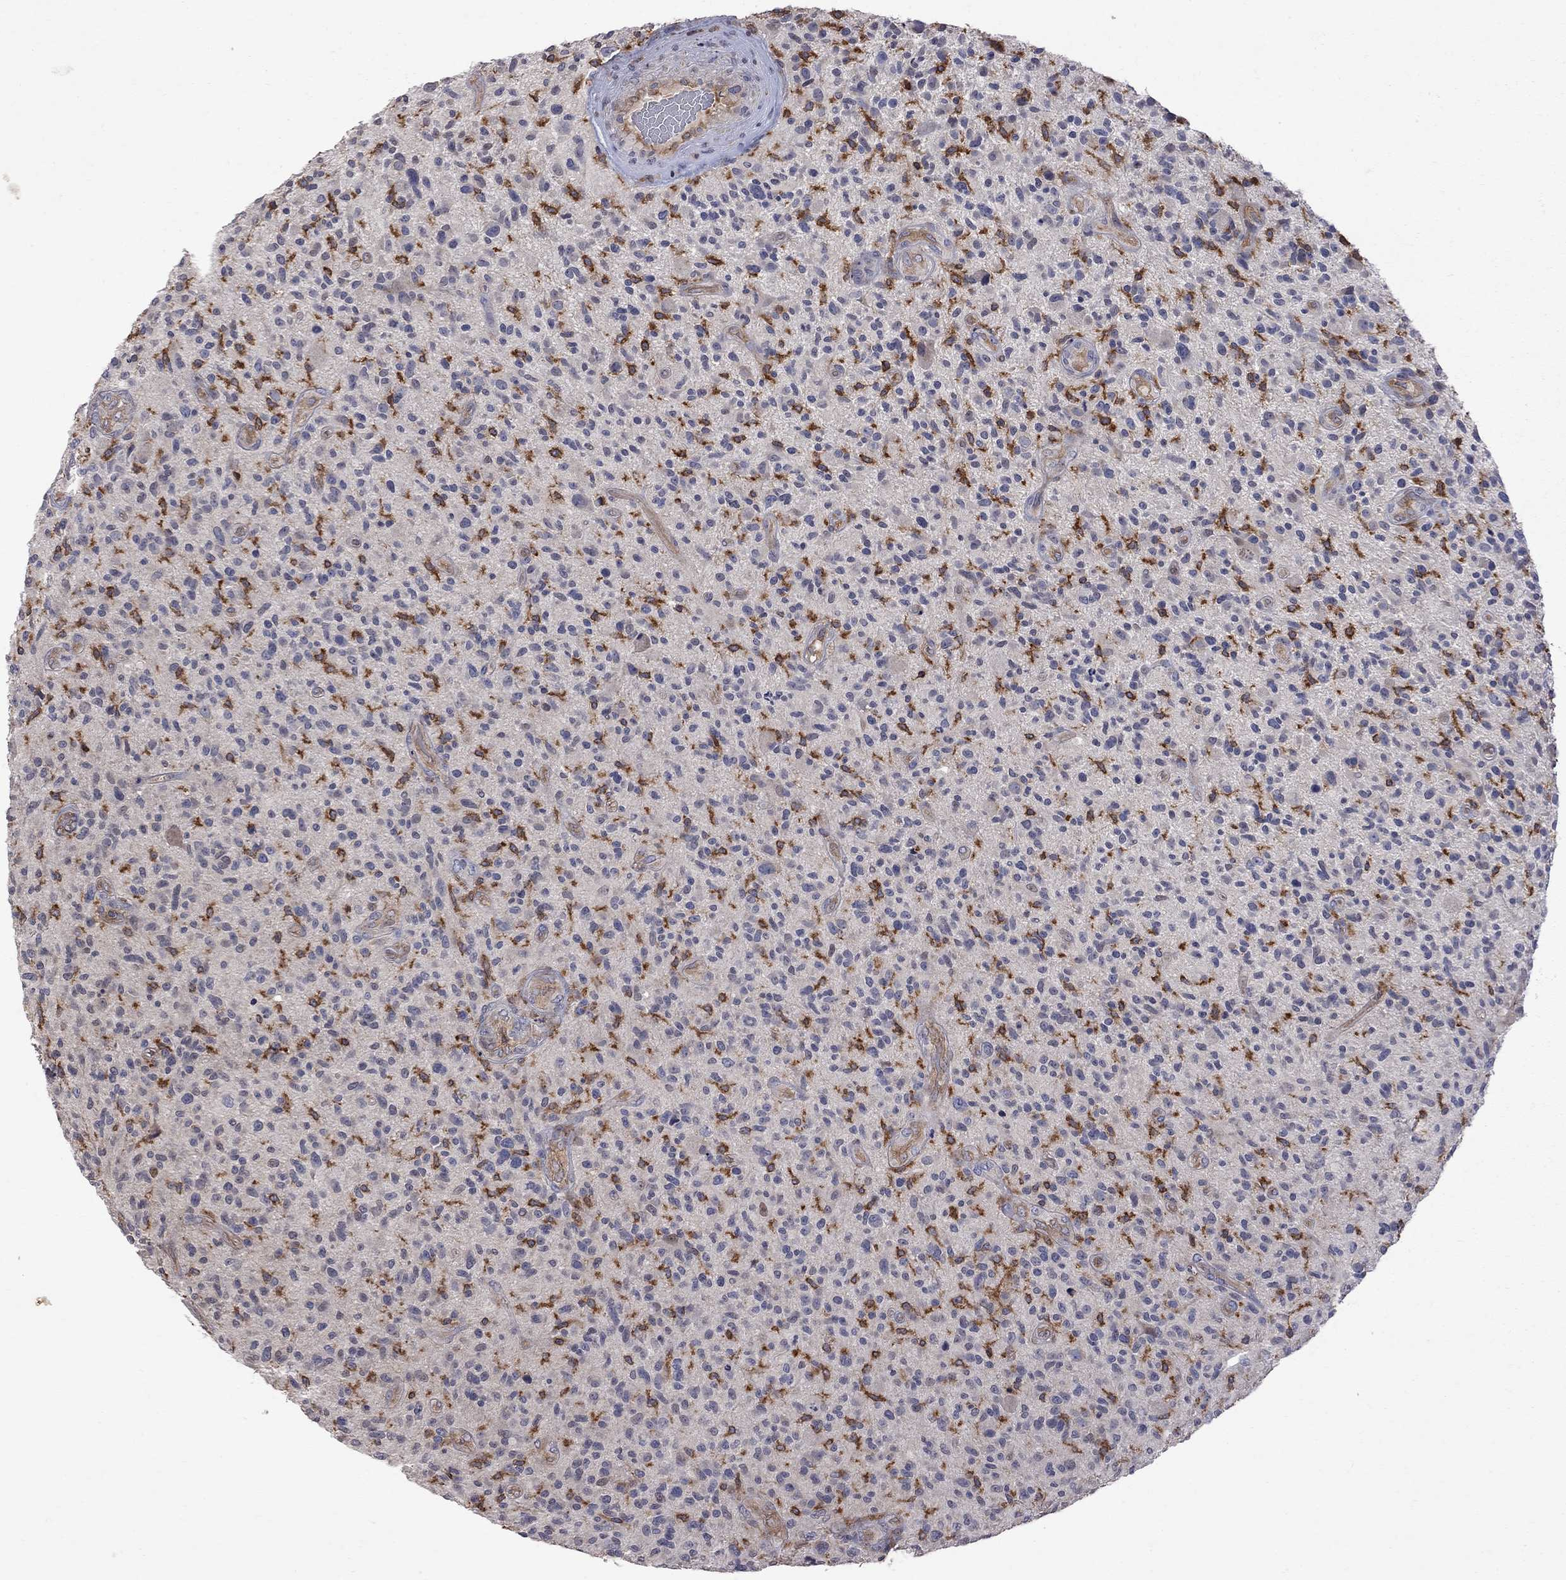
{"staining": {"intensity": "negative", "quantity": "none", "location": "none"}, "tissue": "glioma", "cell_type": "Tumor cells", "image_type": "cancer", "snomed": [{"axis": "morphology", "description": "Glioma, malignant, High grade"}, {"axis": "topography", "description": "Brain"}], "caption": "Glioma stained for a protein using immunohistochemistry (IHC) shows no staining tumor cells.", "gene": "ABI3", "patient": {"sex": "male", "age": 47}}